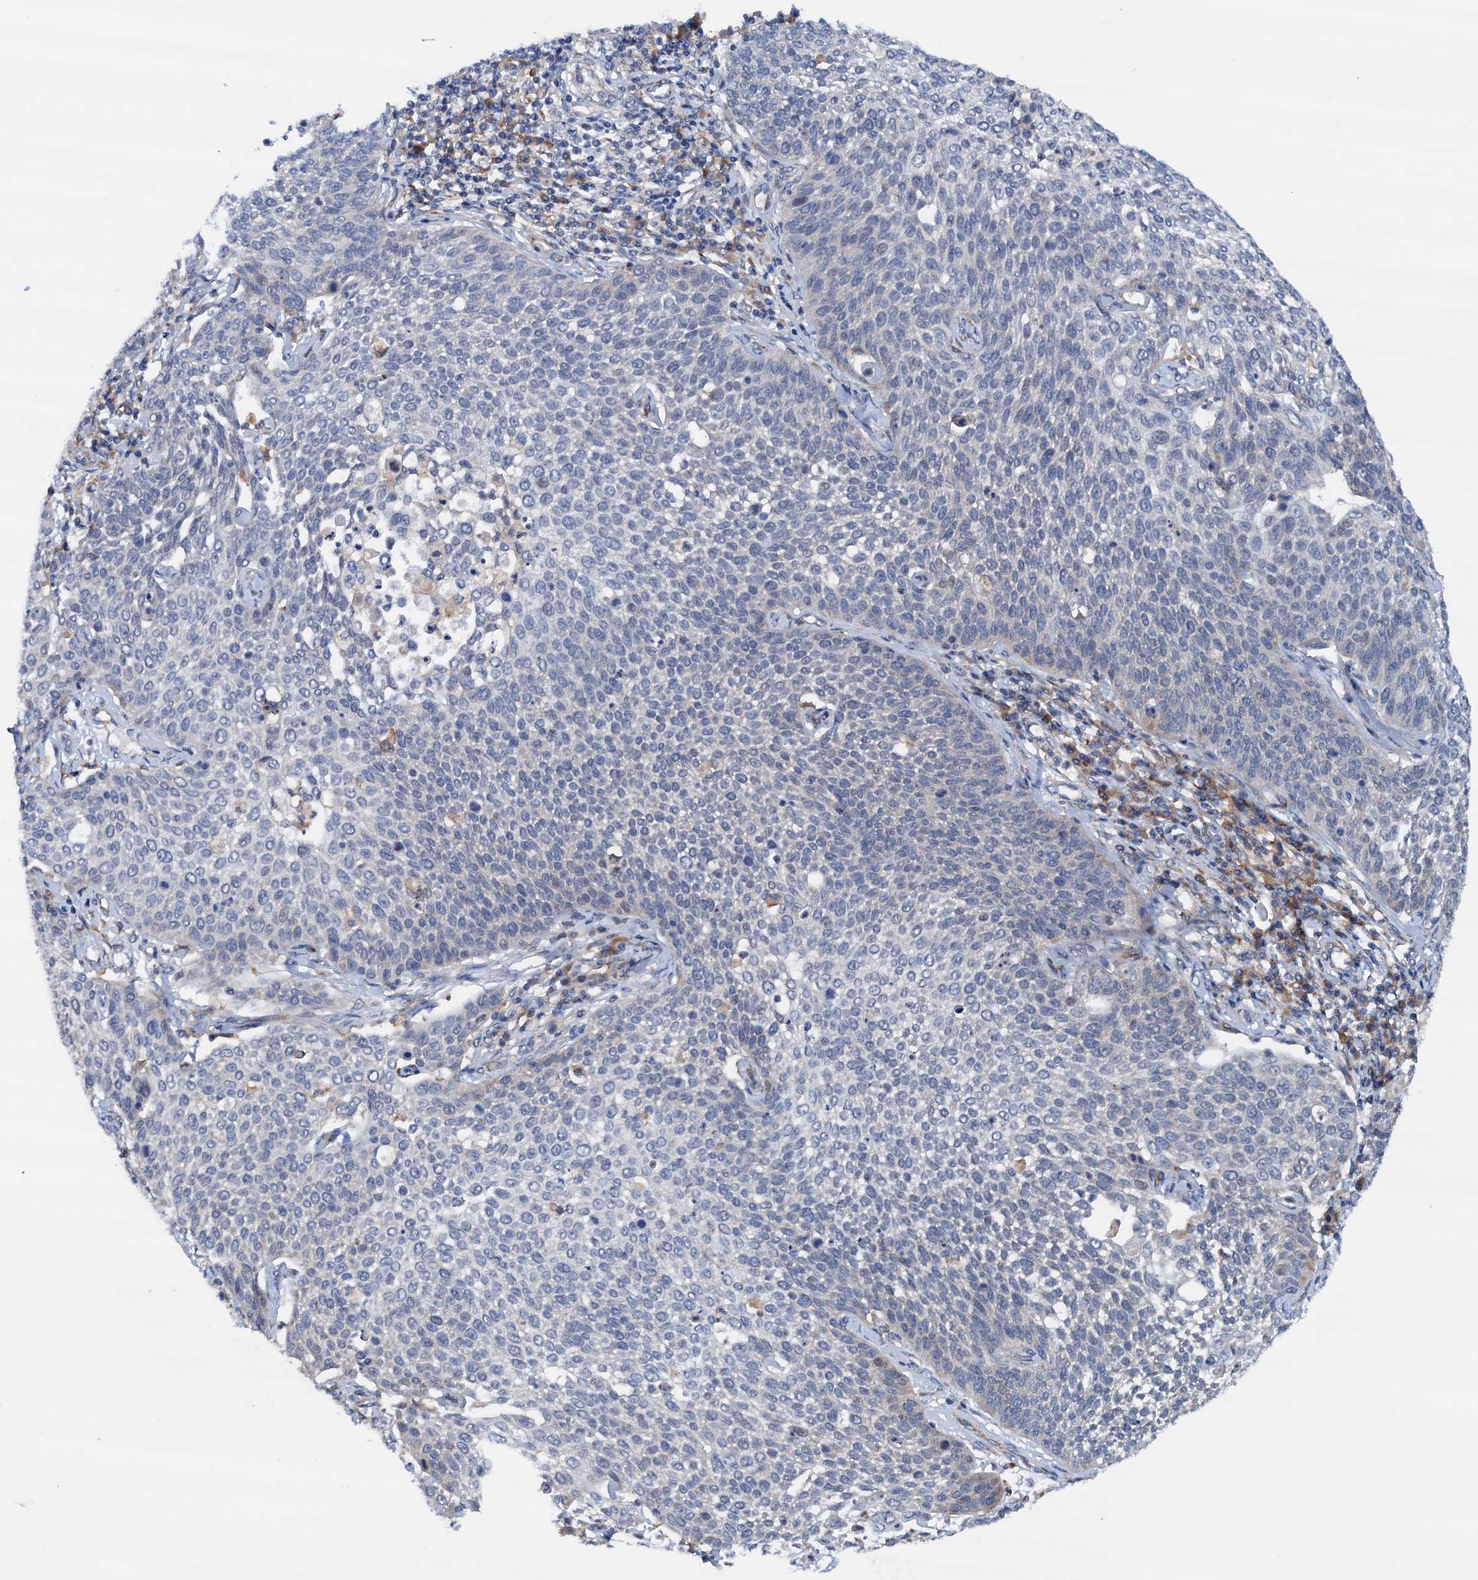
{"staining": {"intensity": "negative", "quantity": "none", "location": "none"}, "tissue": "cervical cancer", "cell_type": "Tumor cells", "image_type": "cancer", "snomed": [{"axis": "morphology", "description": "Squamous cell carcinoma, NOS"}, {"axis": "topography", "description": "Cervix"}], "caption": "This is a image of immunohistochemistry staining of cervical cancer, which shows no expression in tumor cells.", "gene": "RASSF9", "patient": {"sex": "female", "age": 34}}